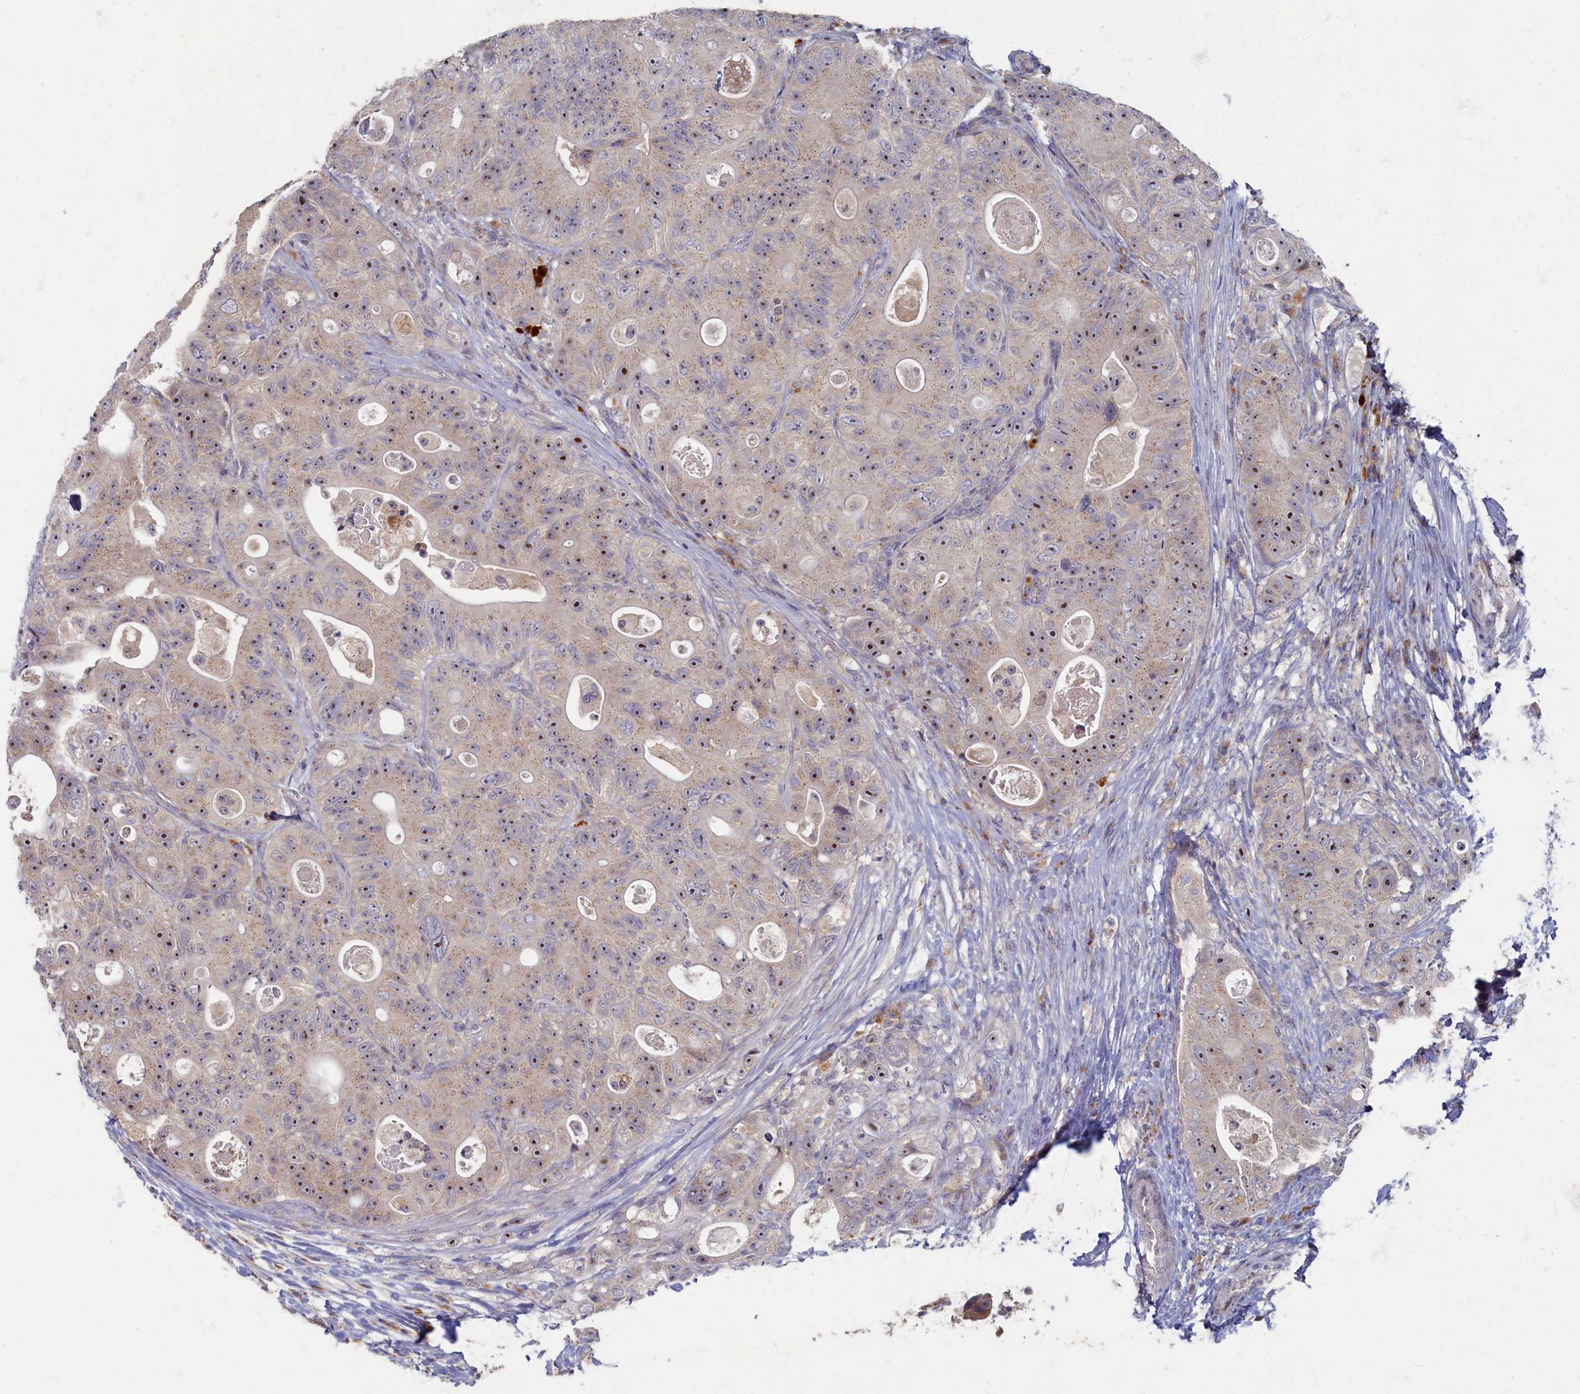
{"staining": {"intensity": "moderate", "quantity": "25%-75%", "location": "nuclear"}, "tissue": "colorectal cancer", "cell_type": "Tumor cells", "image_type": "cancer", "snomed": [{"axis": "morphology", "description": "Adenocarcinoma, NOS"}, {"axis": "topography", "description": "Colon"}], "caption": "Immunohistochemistry image of neoplastic tissue: human colorectal adenocarcinoma stained using immunohistochemistry (IHC) reveals medium levels of moderate protein expression localized specifically in the nuclear of tumor cells, appearing as a nuclear brown color.", "gene": "HUNK", "patient": {"sex": "female", "age": 46}}